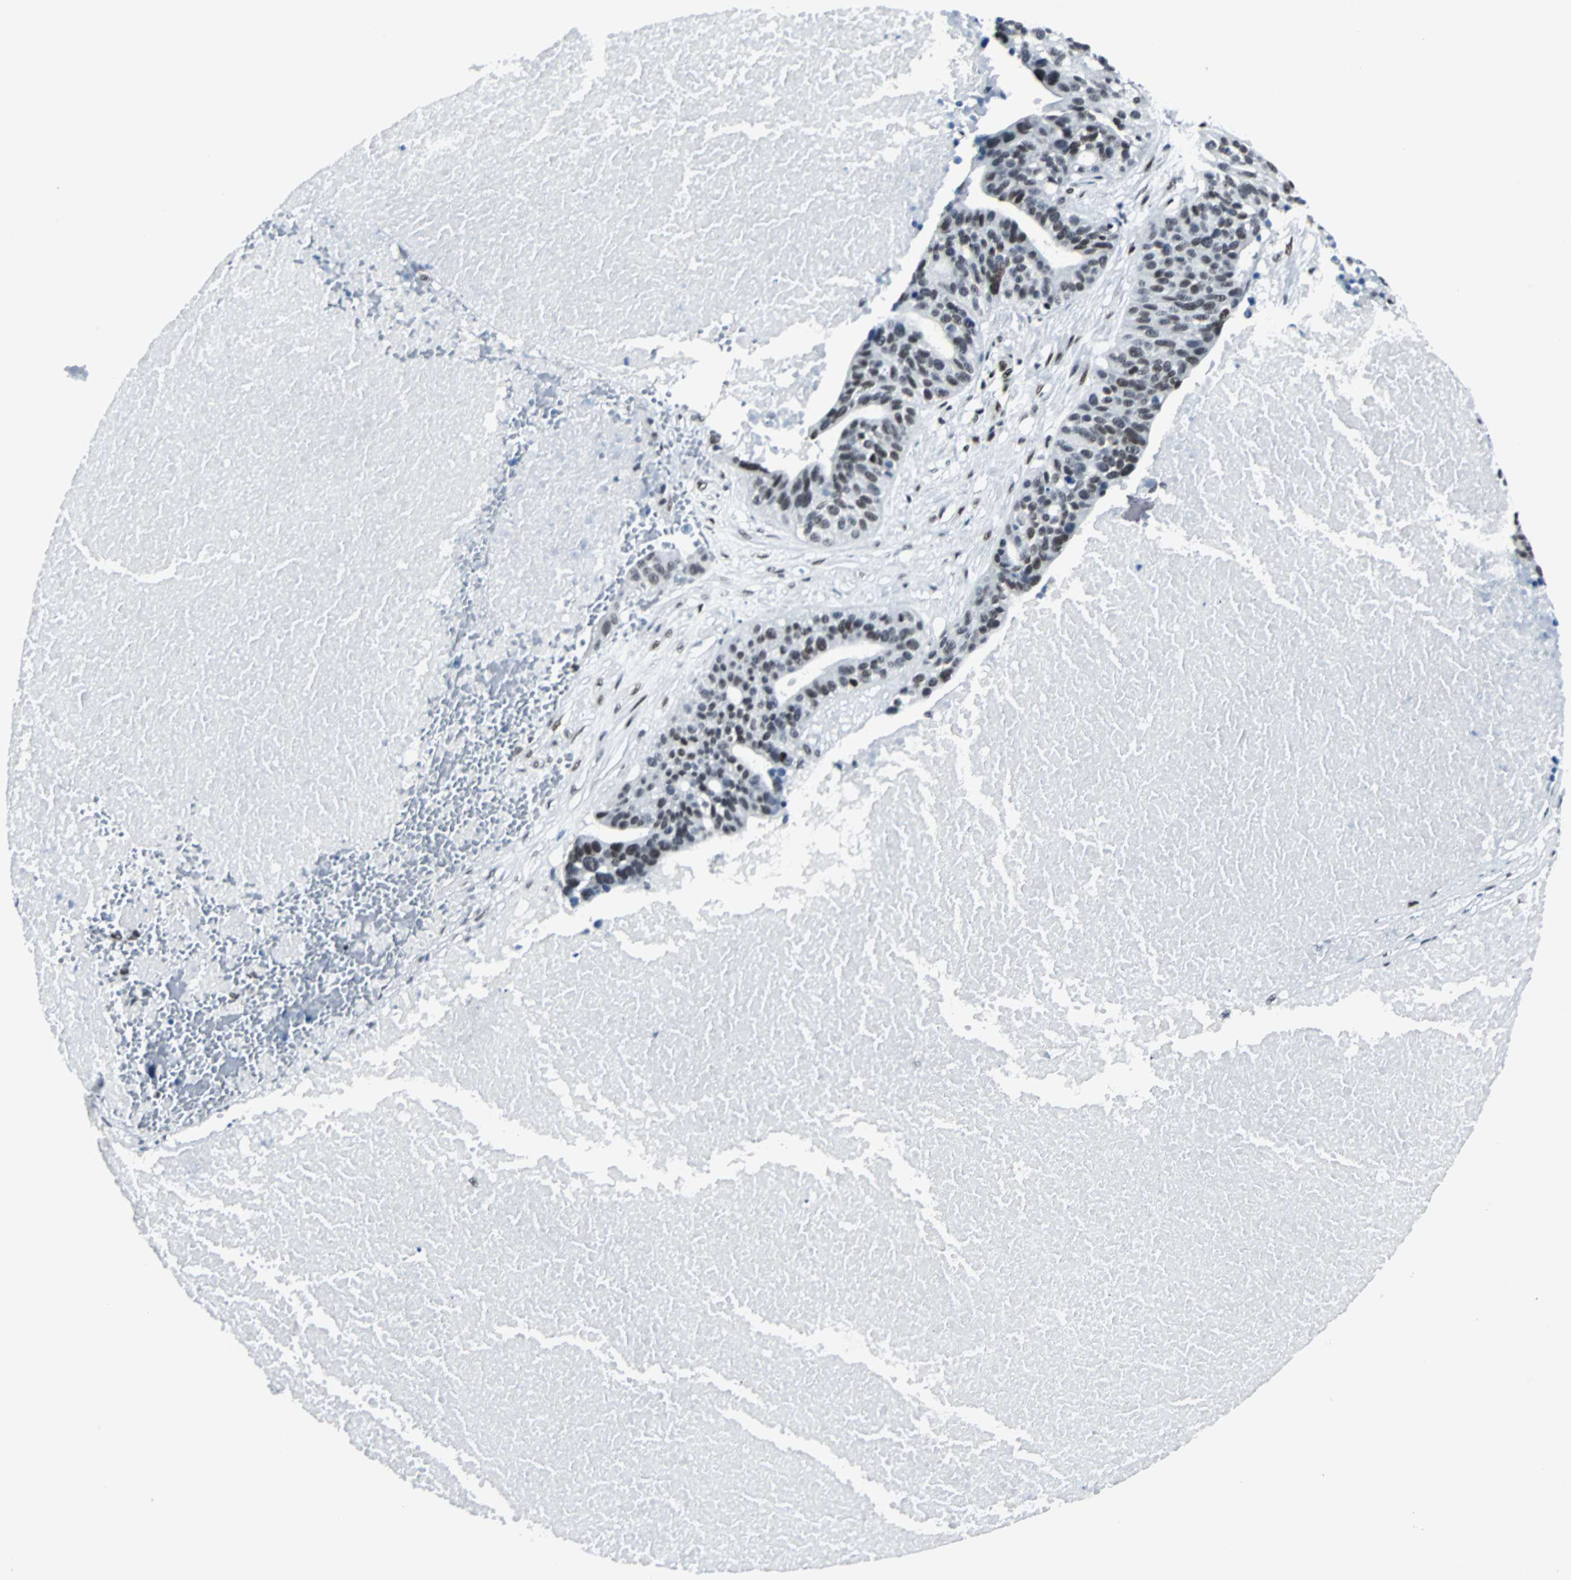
{"staining": {"intensity": "strong", "quantity": ">75%", "location": "nuclear"}, "tissue": "ovarian cancer", "cell_type": "Tumor cells", "image_type": "cancer", "snomed": [{"axis": "morphology", "description": "Cystadenocarcinoma, serous, NOS"}, {"axis": "topography", "description": "Ovary"}], "caption": "IHC photomicrograph of neoplastic tissue: ovarian cancer stained using immunohistochemistry shows high levels of strong protein expression localized specifically in the nuclear of tumor cells, appearing as a nuclear brown color.", "gene": "MEF2D", "patient": {"sex": "female", "age": 59}}